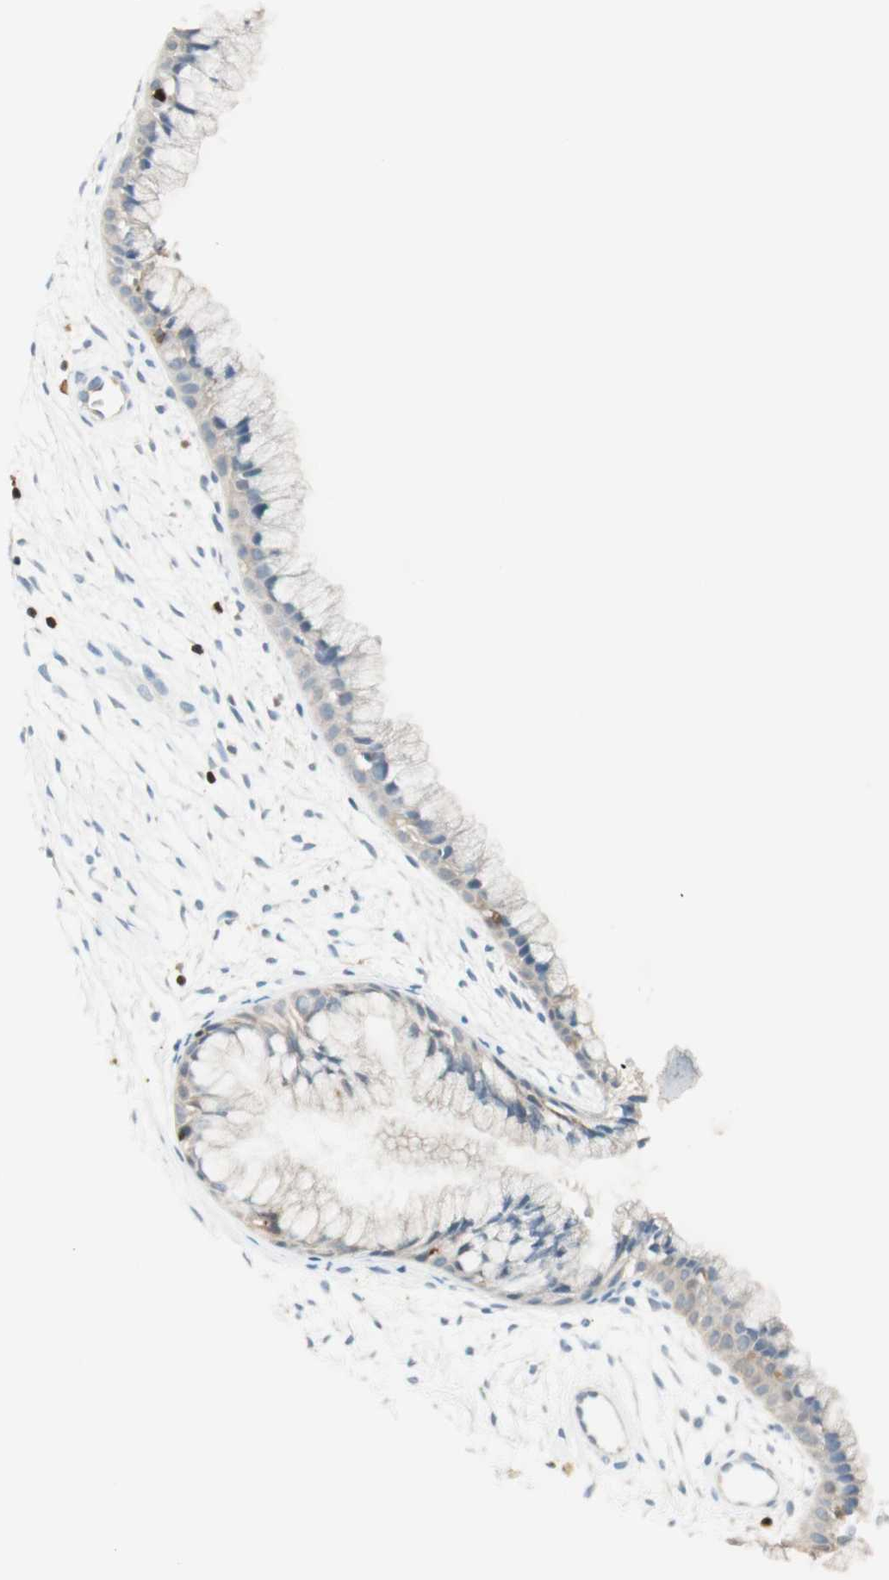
{"staining": {"intensity": "weak", "quantity": "25%-75%", "location": "cytoplasmic/membranous"}, "tissue": "cervix", "cell_type": "Glandular cells", "image_type": "normal", "snomed": [{"axis": "morphology", "description": "Normal tissue, NOS"}, {"axis": "topography", "description": "Cervix"}], "caption": "Brown immunohistochemical staining in normal cervix exhibits weak cytoplasmic/membranous staining in approximately 25%-75% of glandular cells. The protein is stained brown, and the nuclei are stained in blue (DAB (3,3'-diaminobenzidine) IHC with brightfield microscopy, high magnification).", "gene": "HPGD", "patient": {"sex": "female", "age": 39}}